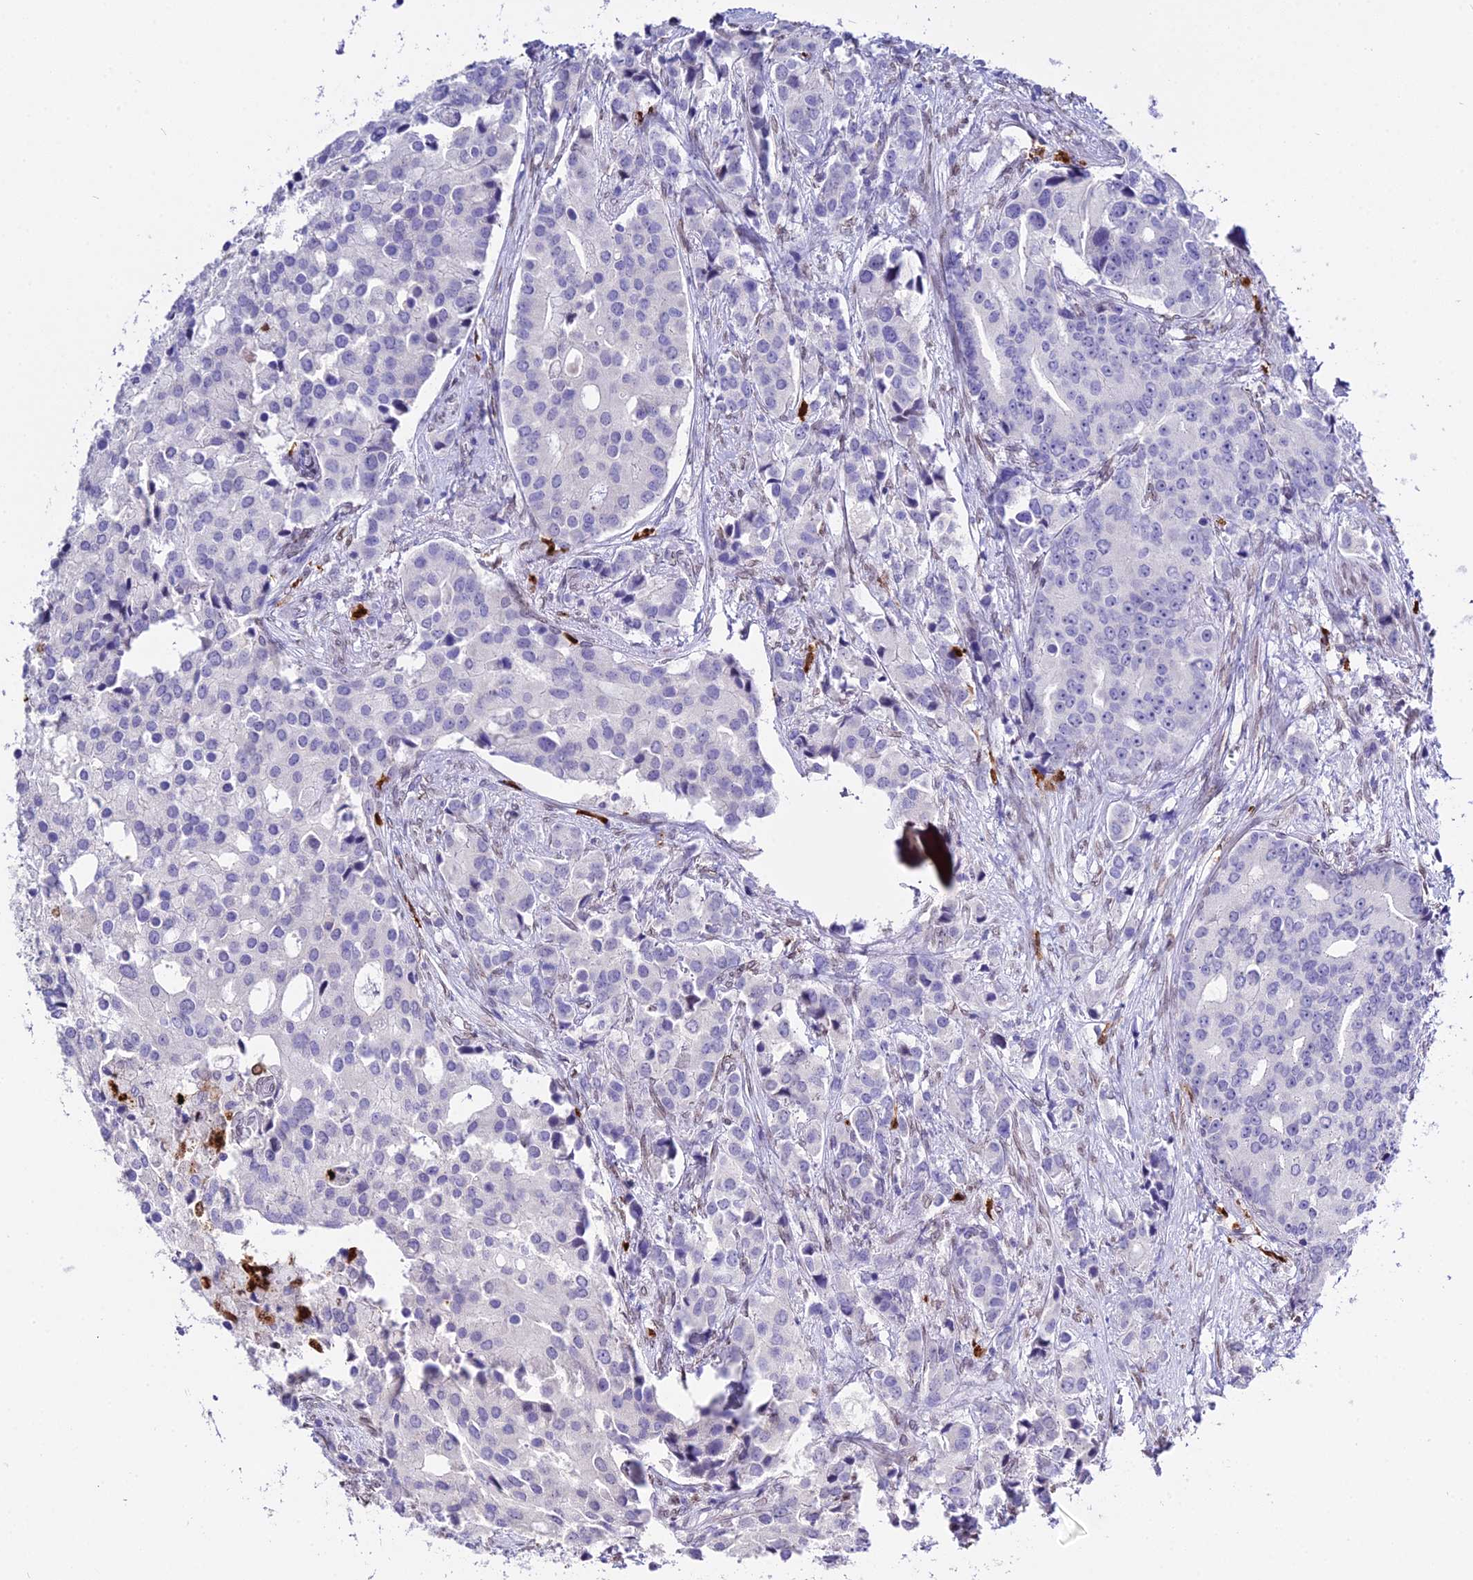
{"staining": {"intensity": "negative", "quantity": "none", "location": "none"}, "tissue": "prostate cancer", "cell_type": "Tumor cells", "image_type": "cancer", "snomed": [{"axis": "morphology", "description": "Adenocarcinoma, High grade"}, {"axis": "topography", "description": "Prostate"}], "caption": "A high-resolution histopathology image shows IHC staining of prostate cancer (high-grade adenocarcinoma), which shows no significant positivity in tumor cells. (DAB (3,3'-diaminobenzidine) IHC, high magnification).", "gene": "MCM10", "patient": {"sex": "male", "age": 62}}